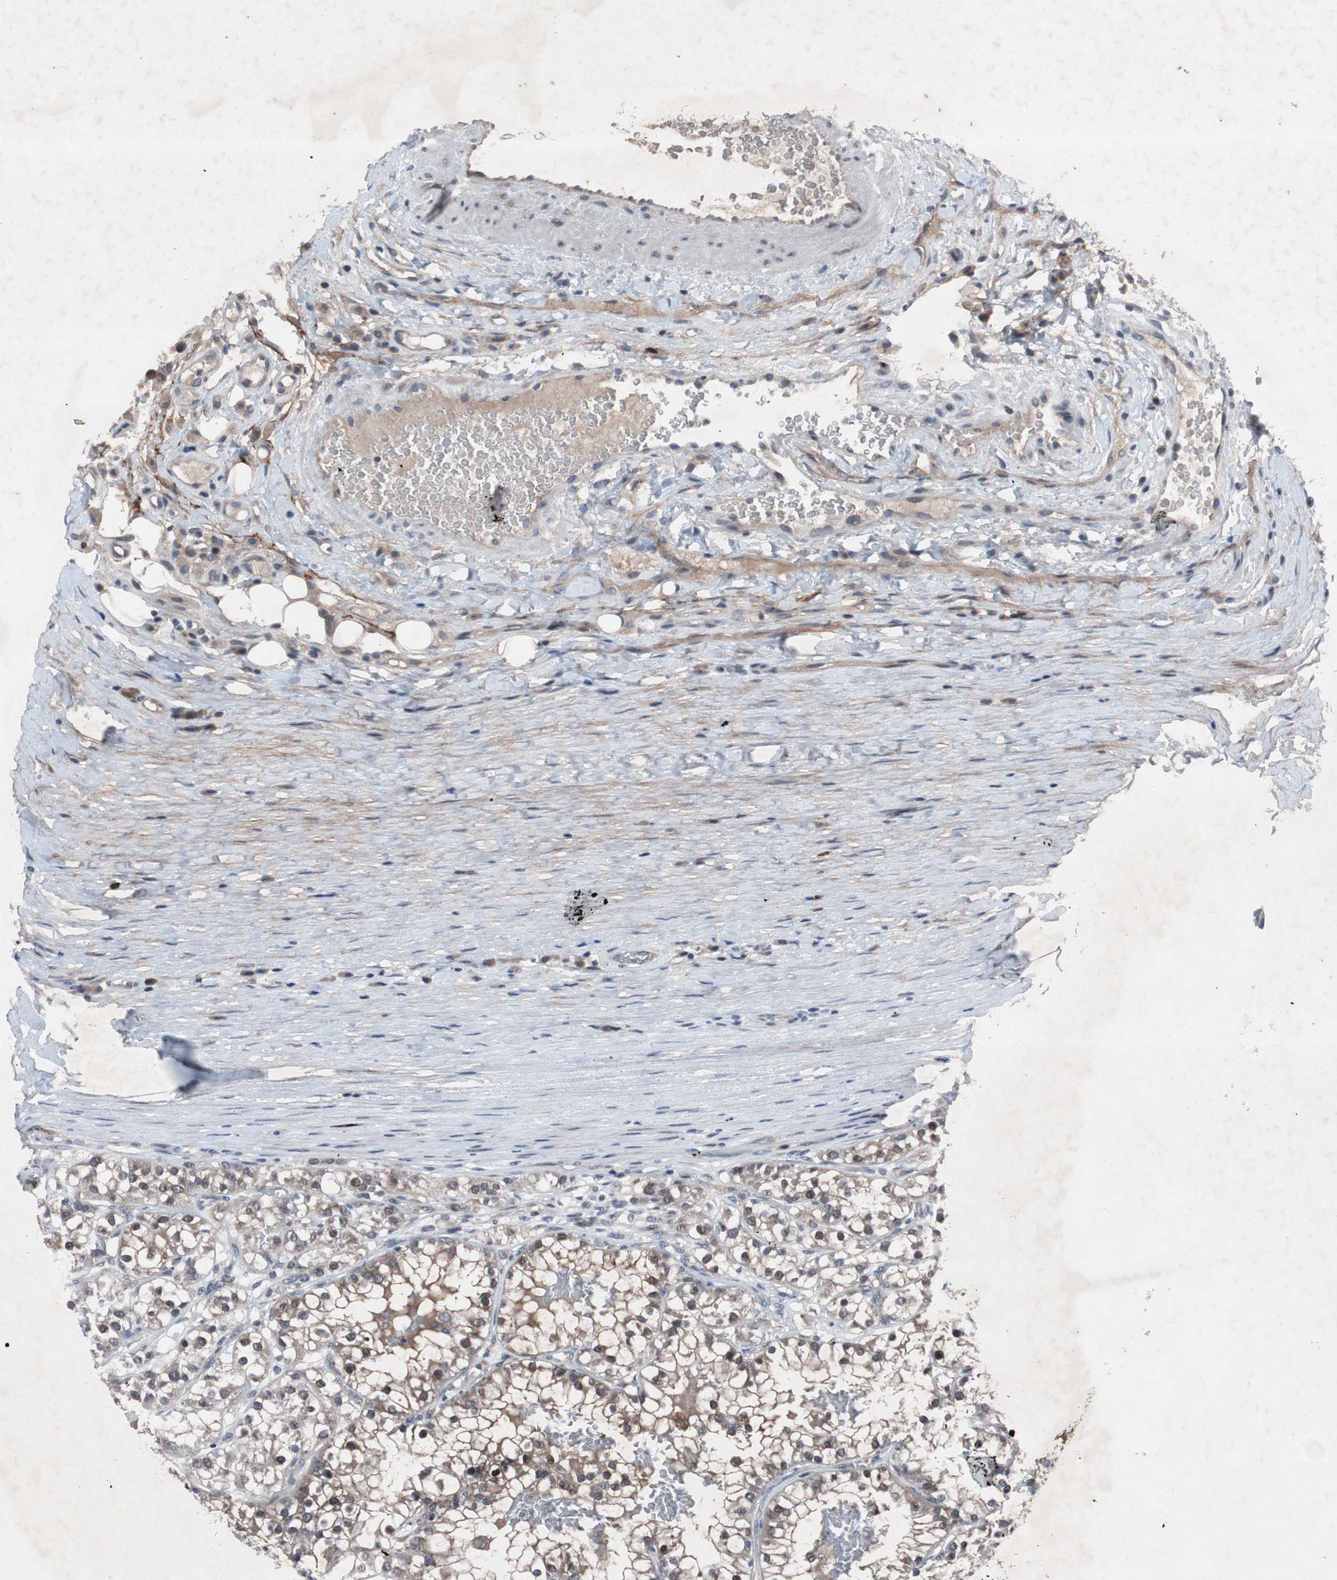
{"staining": {"intensity": "weak", "quantity": "25%-75%", "location": "cytoplasmic/membranous,nuclear"}, "tissue": "renal cancer", "cell_type": "Tumor cells", "image_type": "cancer", "snomed": [{"axis": "morphology", "description": "Adenocarcinoma, NOS"}, {"axis": "topography", "description": "Kidney"}], "caption": "Protein staining shows weak cytoplasmic/membranous and nuclear staining in about 25%-75% of tumor cells in renal adenocarcinoma. The staining was performed using DAB (3,3'-diaminobenzidine), with brown indicating positive protein expression. Nuclei are stained blue with hematoxylin.", "gene": "MUTYH", "patient": {"sex": "female", "age": 52}}